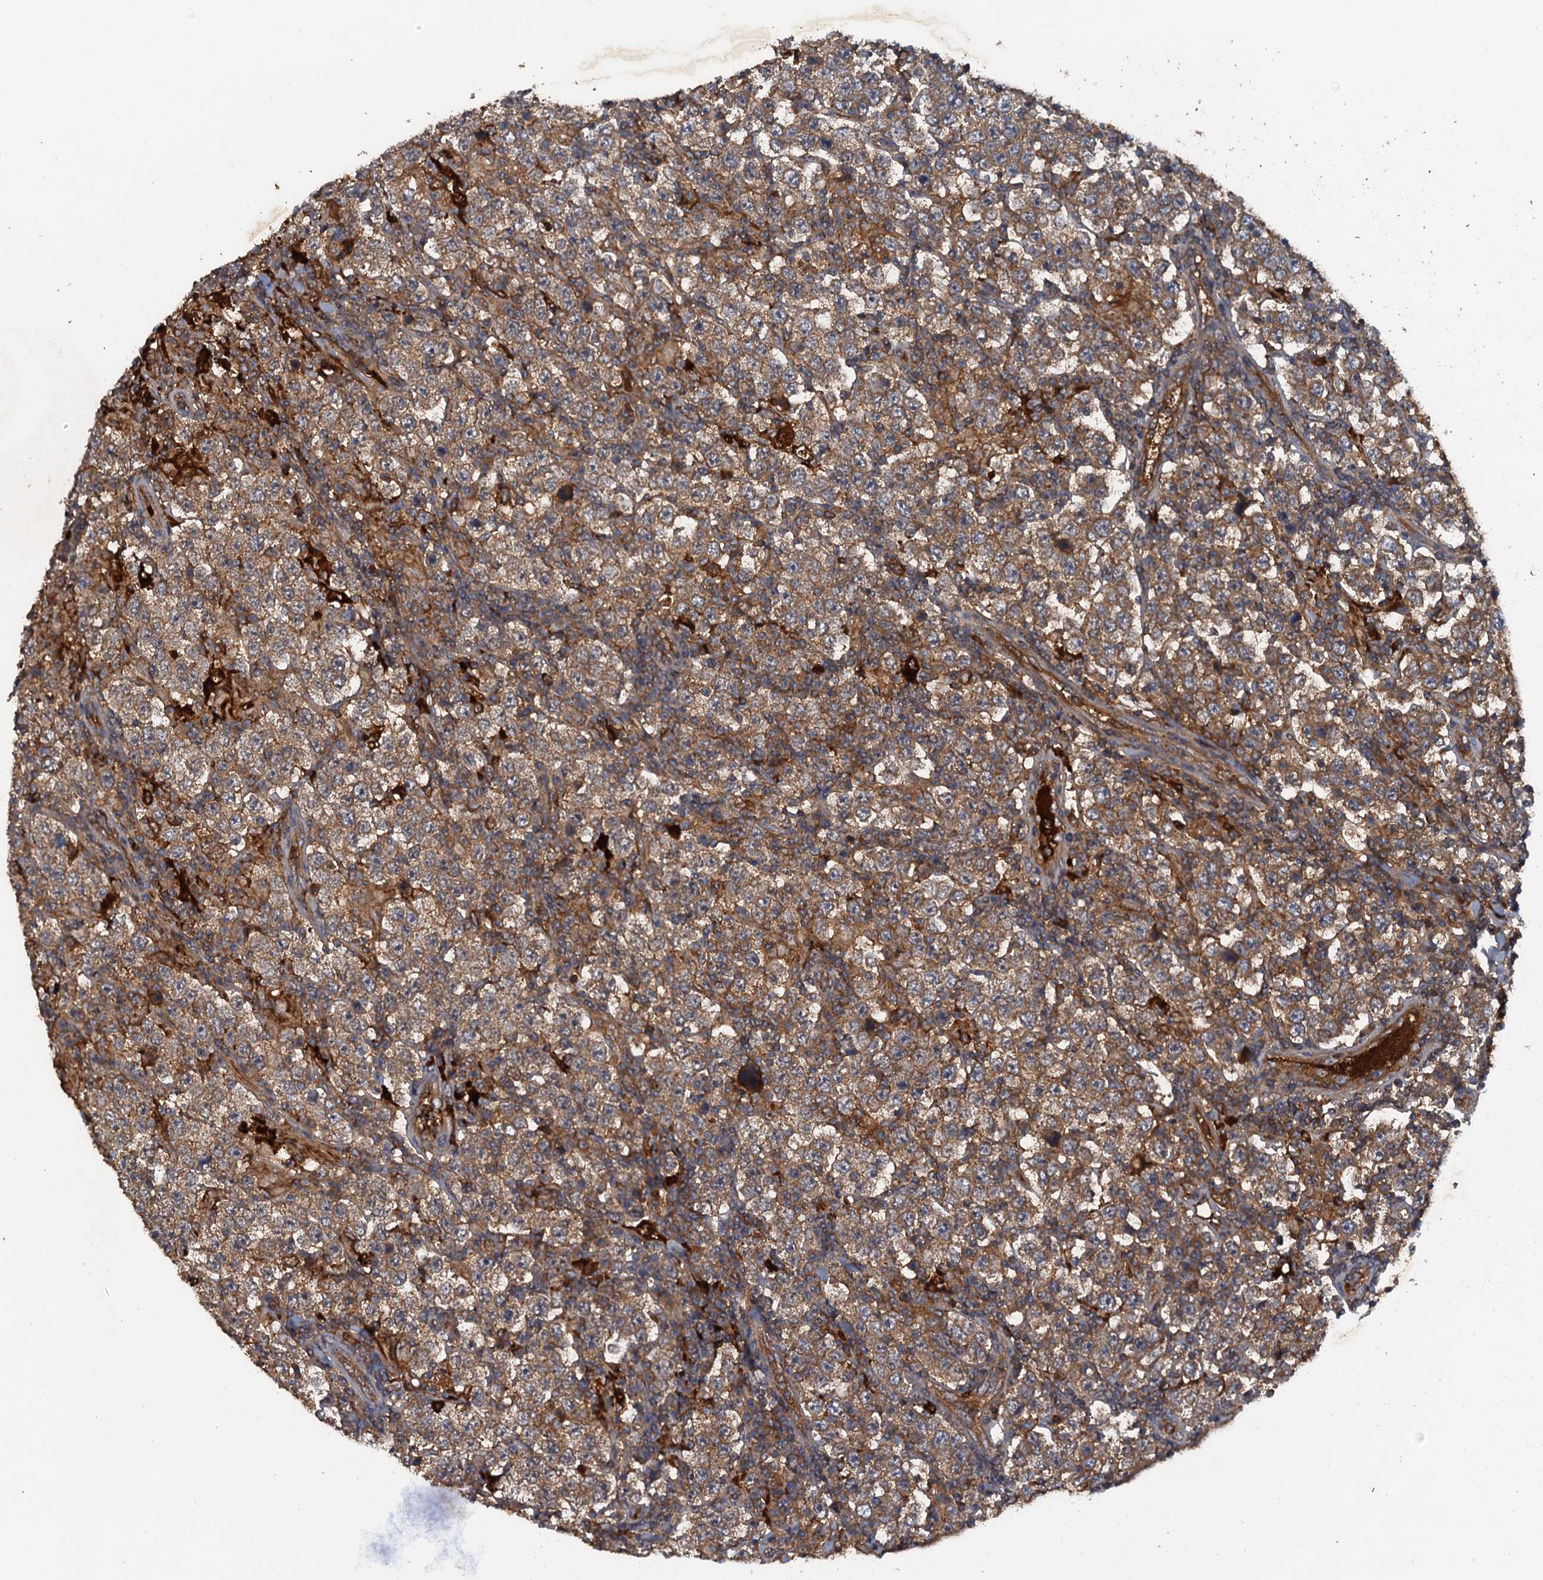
{"staining": {"intensity": "moderate", "quantity": ">75%", "location": "cytoplasmic/membranous"}, "tissue": "testis cancer", "cell_type": "Tumor cells", "image_type": "cancer", "snomed": [{"axis": "morphology", "description": "Normal tissue, NOS"}, {"axis": "morphology", "description": "Urothelial carcinoma, High grade"}, {"axis": "morphology", "description": "Seminoma, NOS"}, {"axis": "morphology", "description": "Carcinoma, Embryonal, NOS"}, {"axis": "topography", "description": "Urinary bladder"}, {"axis": "topography", "description": "Testis"}], "caption": "A medium amount of moderate cytoplasmic/membranous expression is seen in about >75% of tumor cells in testis cancer tissue. Immunohistochemistry stains the protein in brown and the nuclei are stained blue.", "gene": "HAPLN3", "patient": {"sex": "male", "age": 41}}